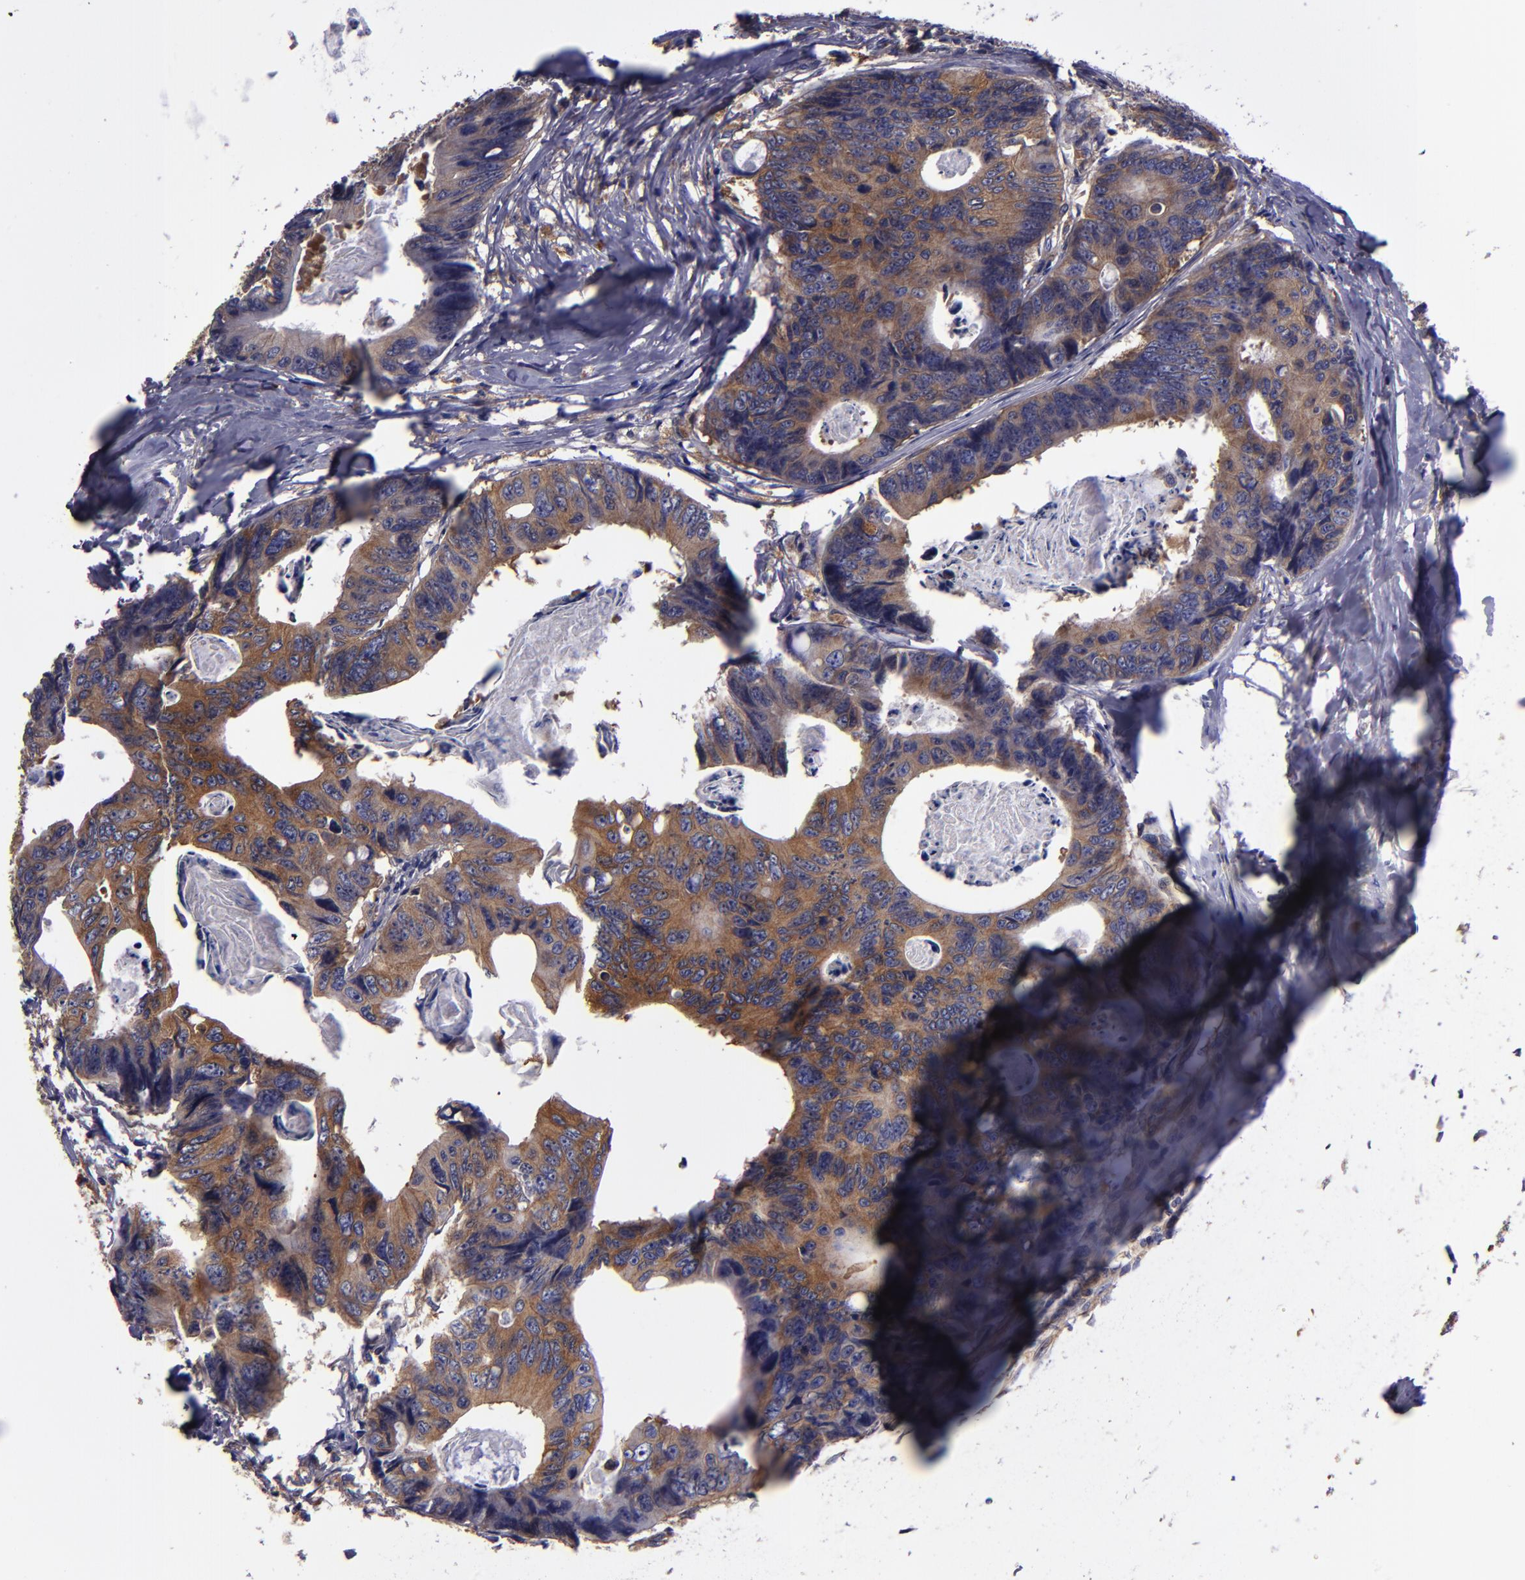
{"staining": {"intensity": "moderate", "quantity": ">75%", "location": "cytoplasmic/membranous"}, "tissue": "colorectal cancer", "cell_type": "Tumor cells", "image_type": "cancer", "snomed": [{"axis": "morphology", "description": "Adenocarcinoma, NOS"}, {"axis": "topography", "description": "Colon"}], "caption": "Colorectal cancer (adenocarcinoma) tissue reveals moderate cytoplasmic/membranous expression in approximately >75% of tumor cells, visualized by immunohistochemistry.", "gene": "CARS1", "patient": {"sex": "female", "age": 55}}